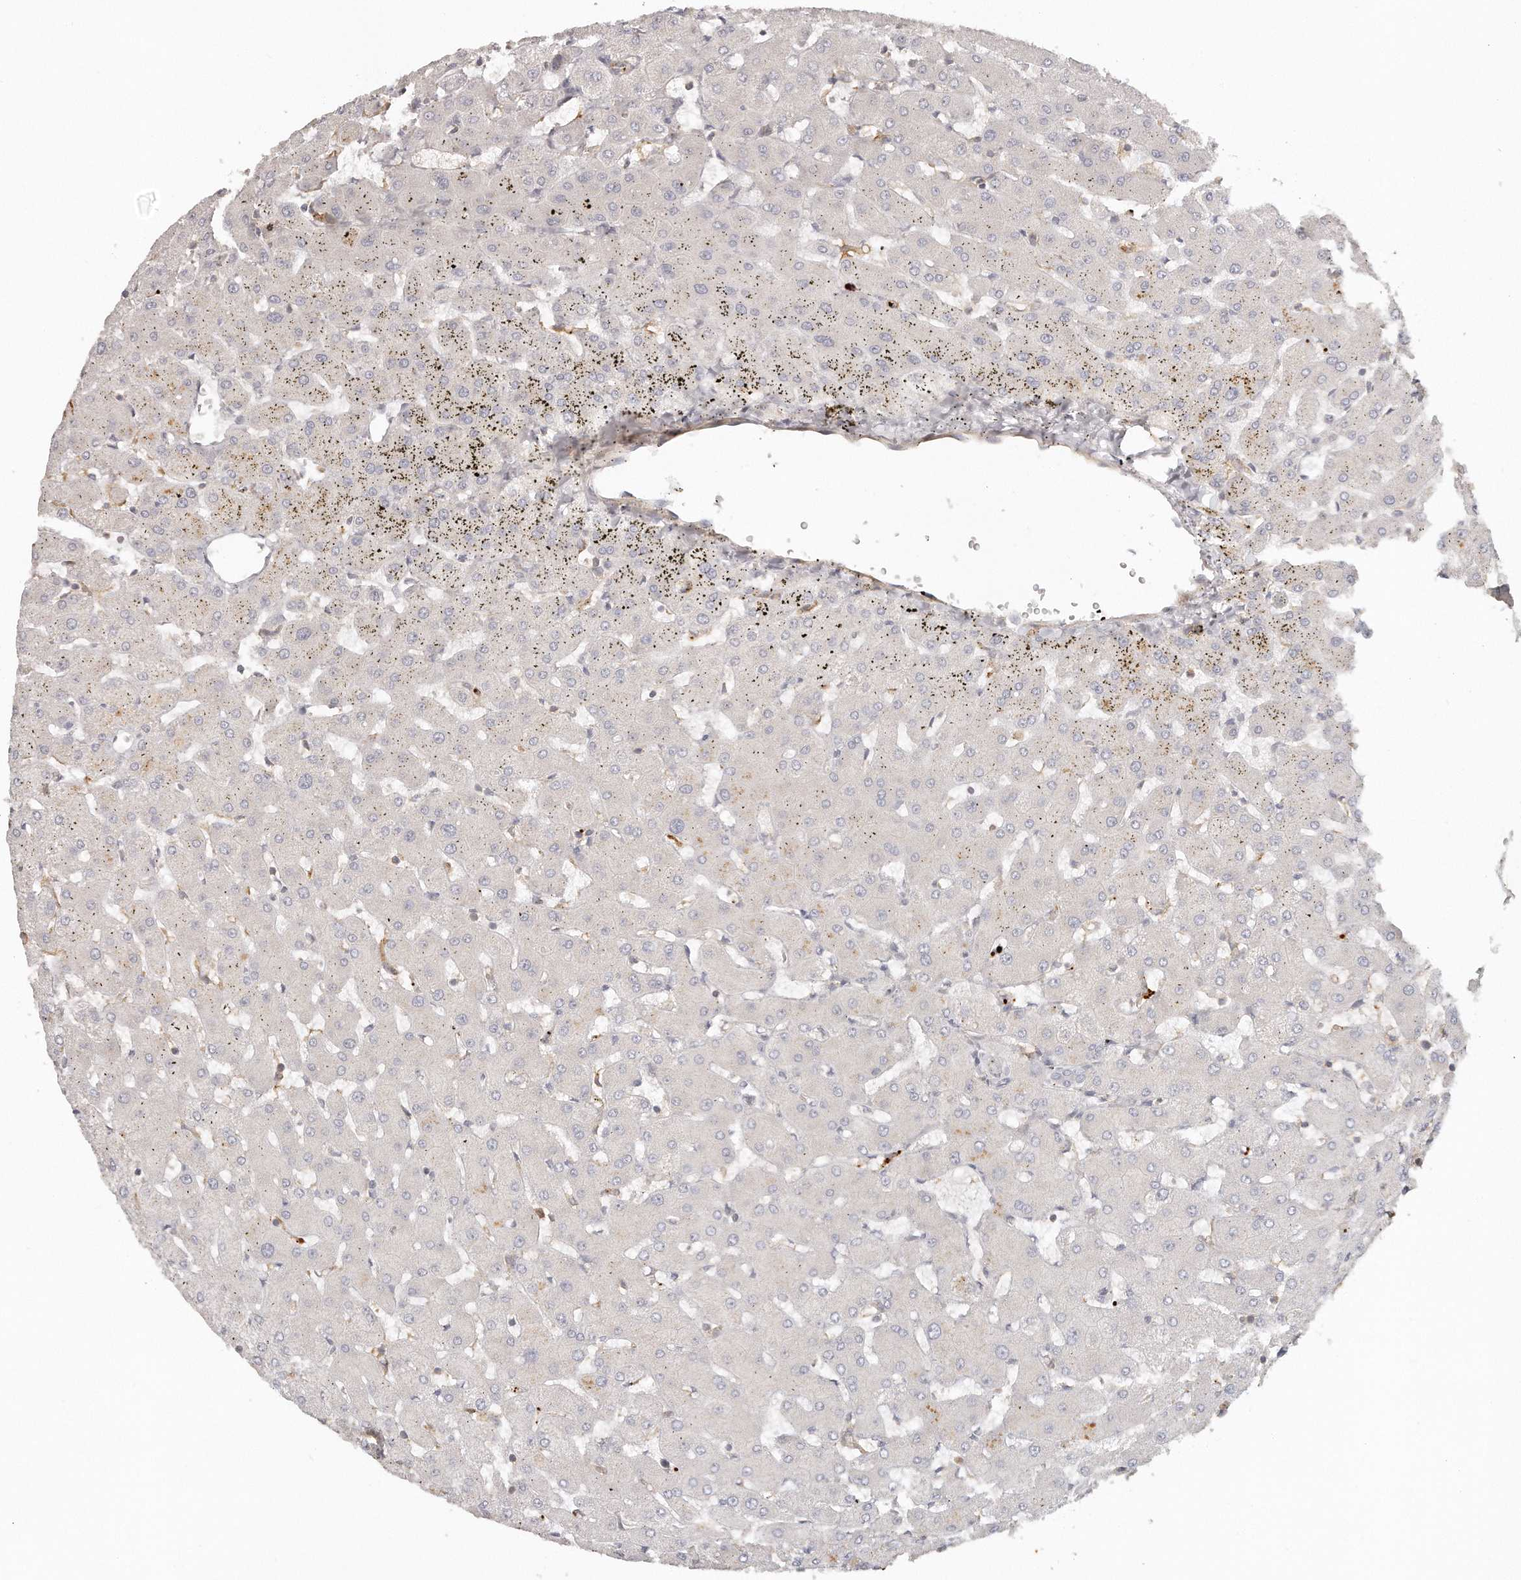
{"staining": {"intensity": "negative", "quantity": "none", "location": "none"}, "tissue": "liver", "cell_type": "Cholangiocytes", "image_type": "normal", "snomed": [{"axis": "morphology", "description": "Normal tissue, NOS"}, {"axis": "topography", "description": "Liver"}], "caption": "Immunohistochemistry (IHC) photomicrograph of normal human liver stained for a protein (brown), which reveals no expression in cholangiocytes. The staining is performed using DAB (3,3'-diaminobenzidine) brown chromogen with nuclei counter-stained in using hematoxylin.", "gene": "TTLL4", "patient": {"sex": "female", "age": 63}}